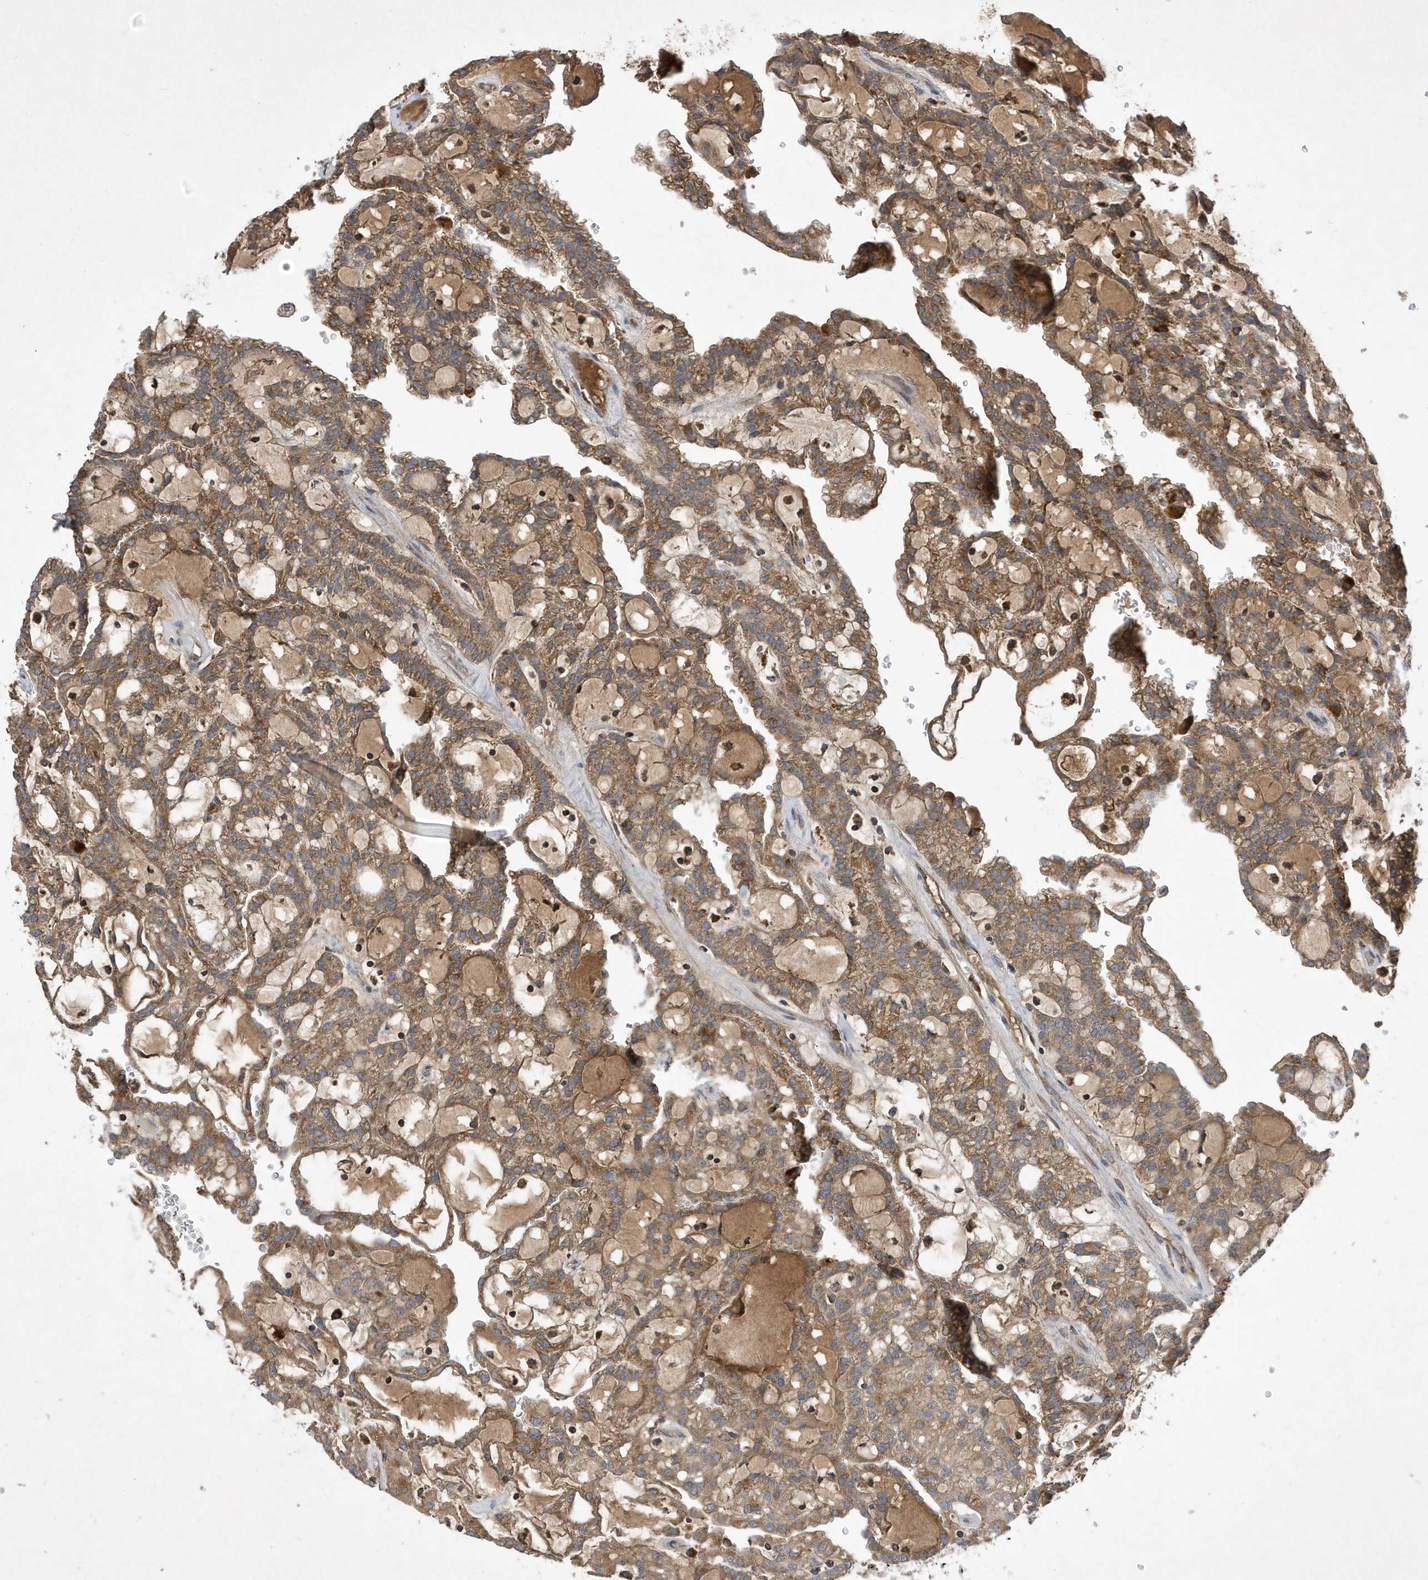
{"staining": {"intensity": "moderate", "quantity": ">75%", "location": "cytoplasmic/membranous"}, "tissue": "renal cancer", "cell_type": "Tumor cells", "image_type": "cancer", "snomed": [{"axis": "morphology", "description": "Adenocarcinoma, NOS"}, {"axis": "topography", "description": "Kidney"}], "caption": "Immunohistochemistry (IHC) histopathology image of neoplastic tissue: adenocarcinoma (renal) stained using immunohistochemistry (IHC) shows medium levels of moderate protein expression localized specifically in the cytoplasmic/membranous of tumor cells, appearing as a cytoplasmic/membranous brown color.", "gene": "STK19", "patient": {"sex": "male", "age": 63}}